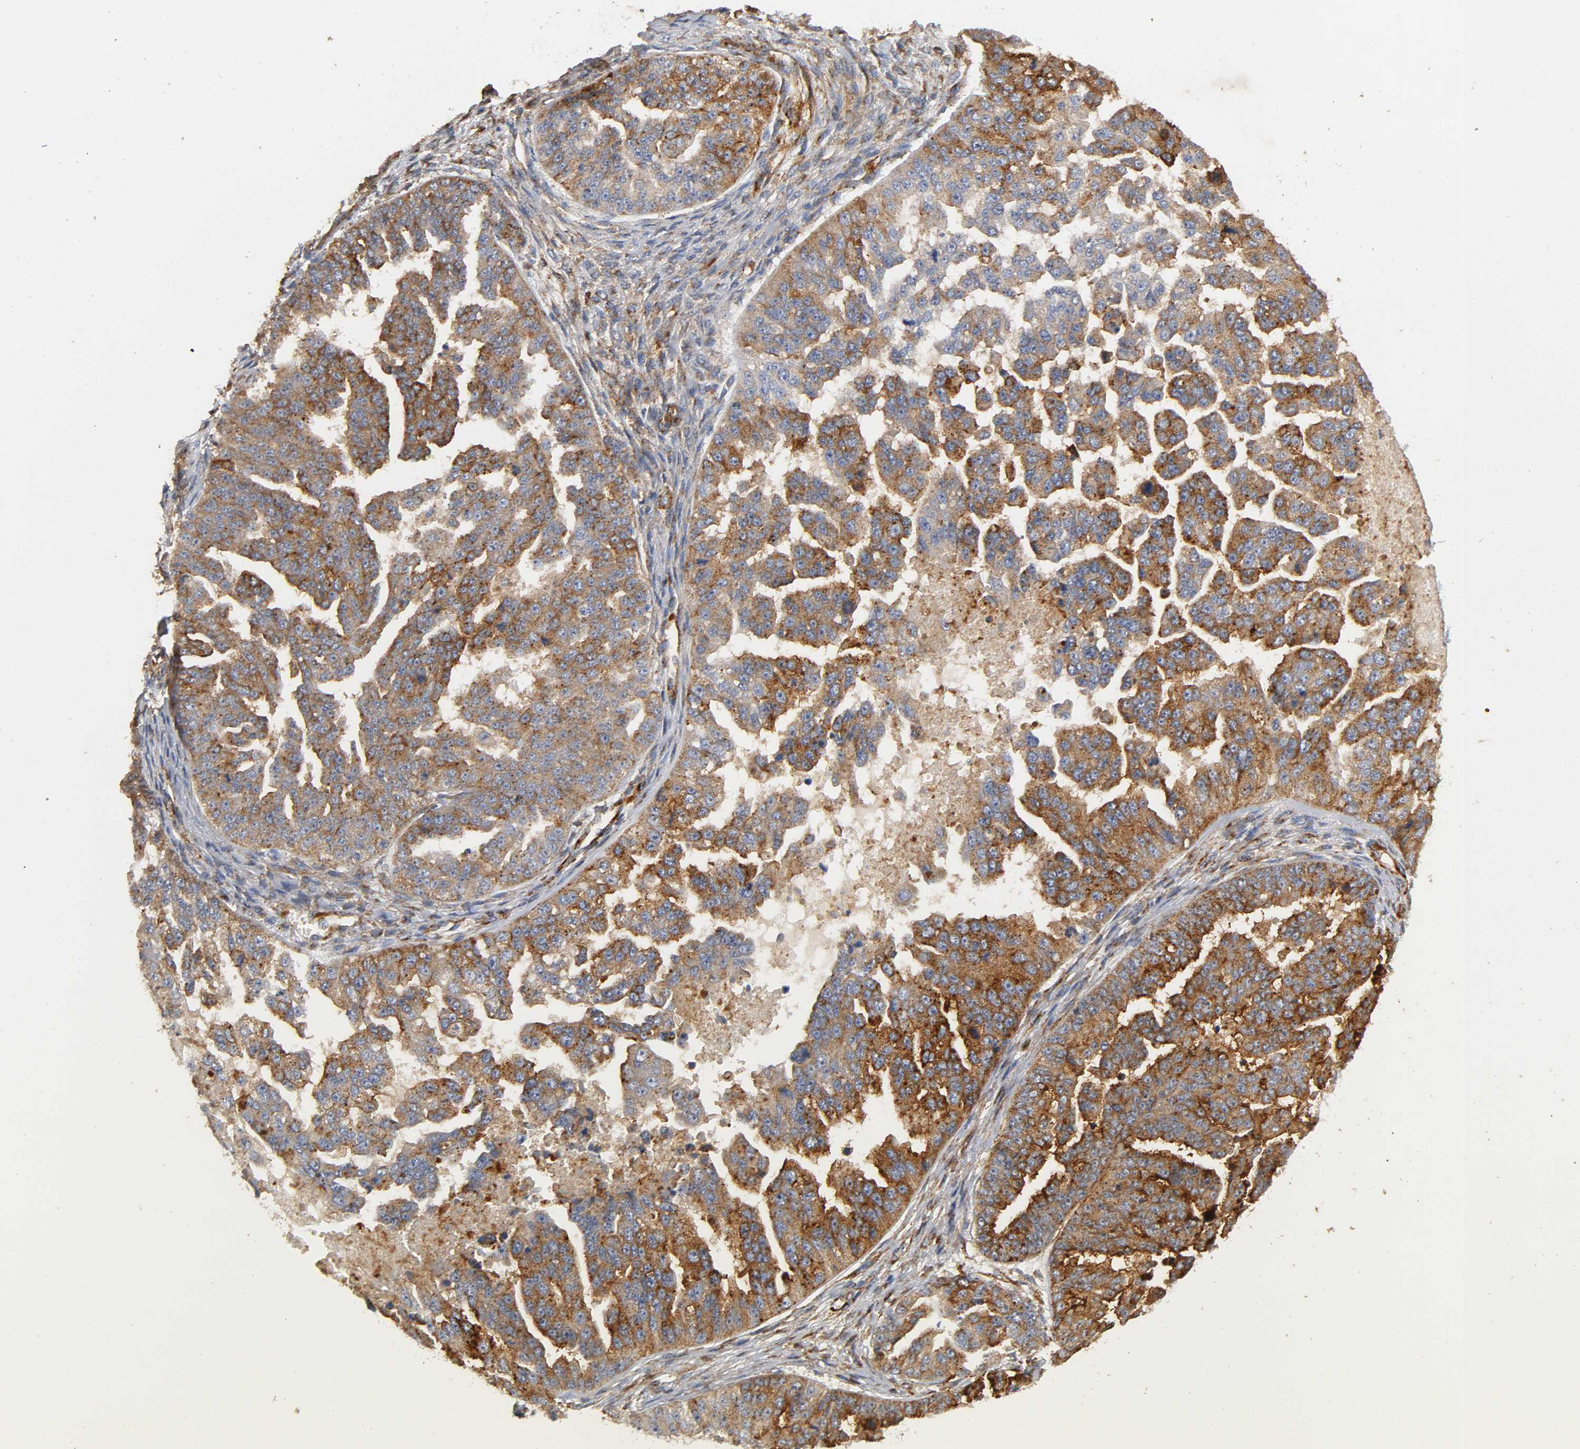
{"staining": {"intensity": "strong", "quantity": ">75%", "location": "cytoplasmic/membranous"}, "tissue": "ovarian cancer", "cell_type": "Tumor cells", "image_type": "cancer", "snomed": [{"axis": "morphology", "description": "Cystadenocarcinoma, serous, NOS"}, {"axis": "topography", "description": "Ovary"}], "caption": "Human ovarian serous cystadenocarcinoma stained for a protein (brown) displays strong cytoplasmic/membranous positive positivity in about >75% of tumor cells.", "gene": "IFITM3", "patient": {"sex": "female", "age": 58}}